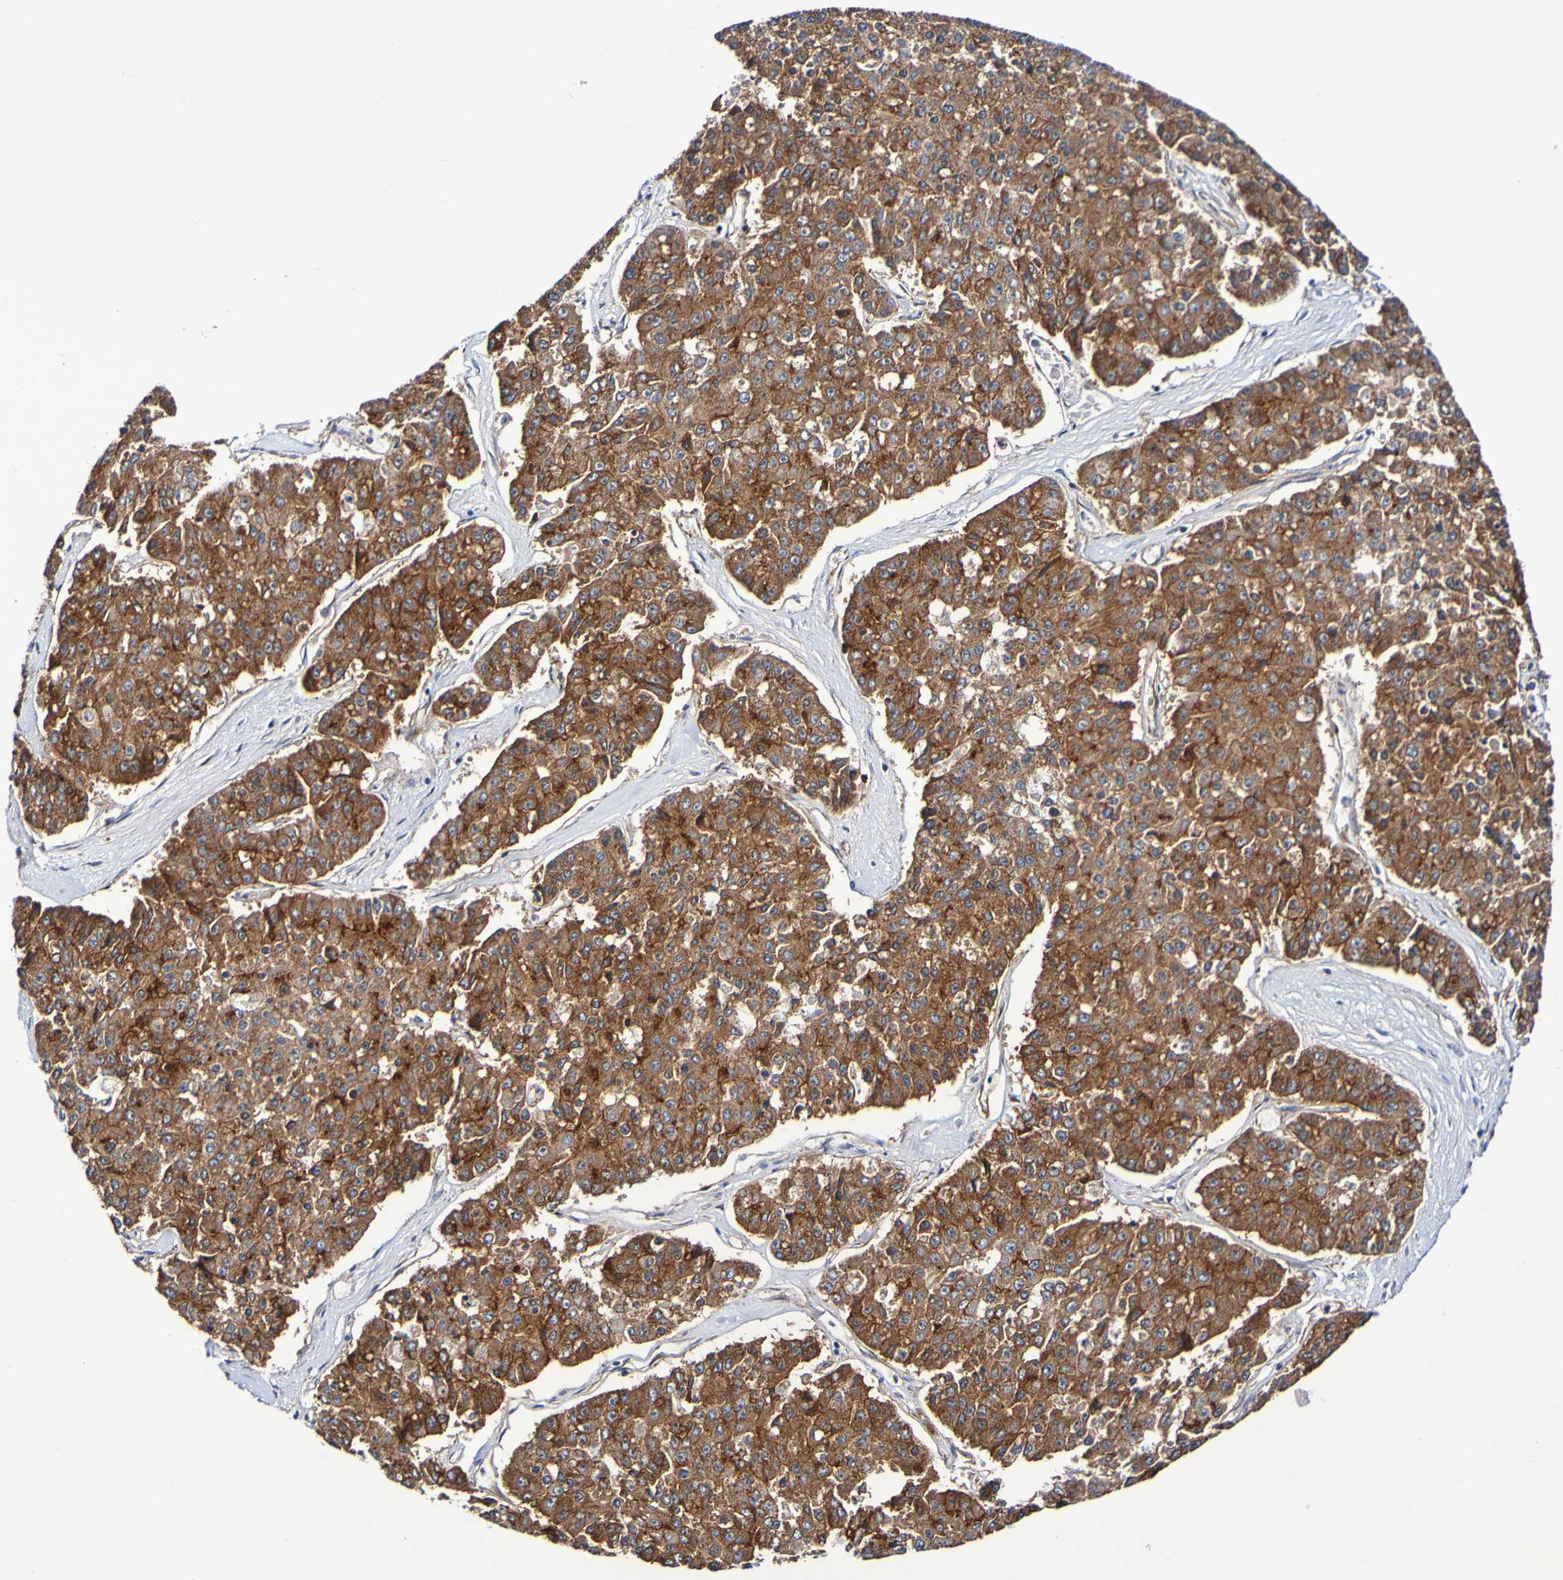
{"staining": {"intensity": "strong", "quantity": ">75%", "location": "cytoplasmic/membranous"}, "tissue": "pancreatic cancer", "cell_type": "Tumor cells", "image_type": "cancer", "snomed": [{"axis": "morphology", "description": "Adenocarcinoma, NOS"}, {"axis": "topography", "description": "Pancreas"}], "caption": "Immunohistochemical staining of human adenocarcinoma (pancreatic) reveals strong cytoplasmic/membranous protein expression in about >75% of tumor cells. The protein of interest is stained brown, and the nuclei are stained in blue (DAB IHC with brightfield microscopy, high magnification).", "gene": "GJB1", "patient": {"sex": "male", "age": 50}}